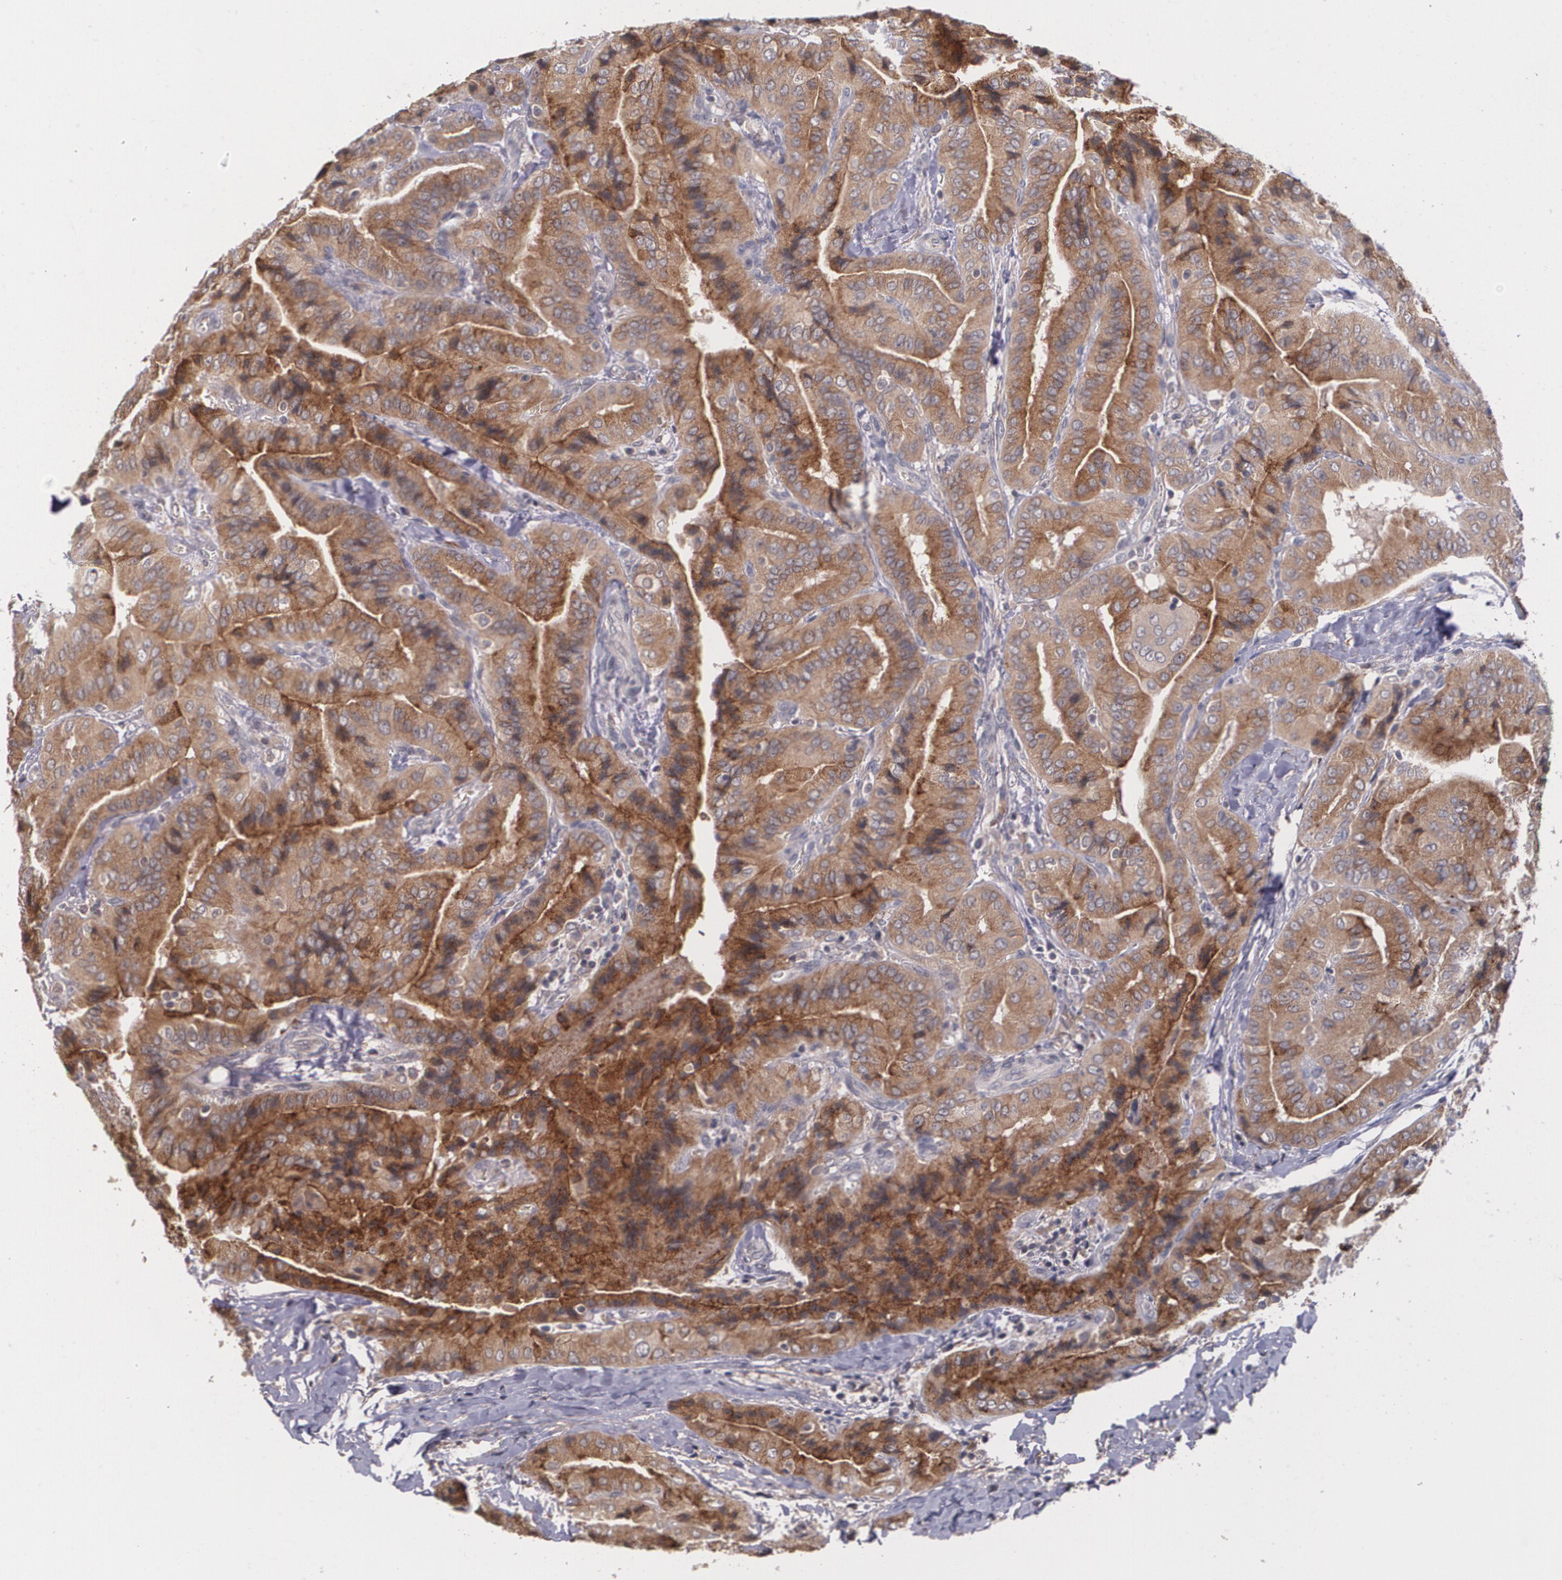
{"staining": {"intensity": "strong", "quantity": "25%-75%", "location": "cytoplasmic/membranous"}, "tissue": "thyroid cancer", "cell_type": "Tumor cells", "image_type": "cancer", "snomed": [{"axis": "morphology", "description": "Papillary adenocarcinoma, NOS"}, {"axis": "topography", "description": "Thyroid gland"}], "caption": "Thyroid cancer stained with DAB immunohistochemistry exhibits high levels of strong cytoplasmic/membranous staining in approximately 25%-75% of tumor cells. (DAB (3,3'-diaminobenzidine) = brown stain, brightfield microscopy at high magnification).", "gene": "IFNGR2", "patient": {"sex": "female", "age": 71}}